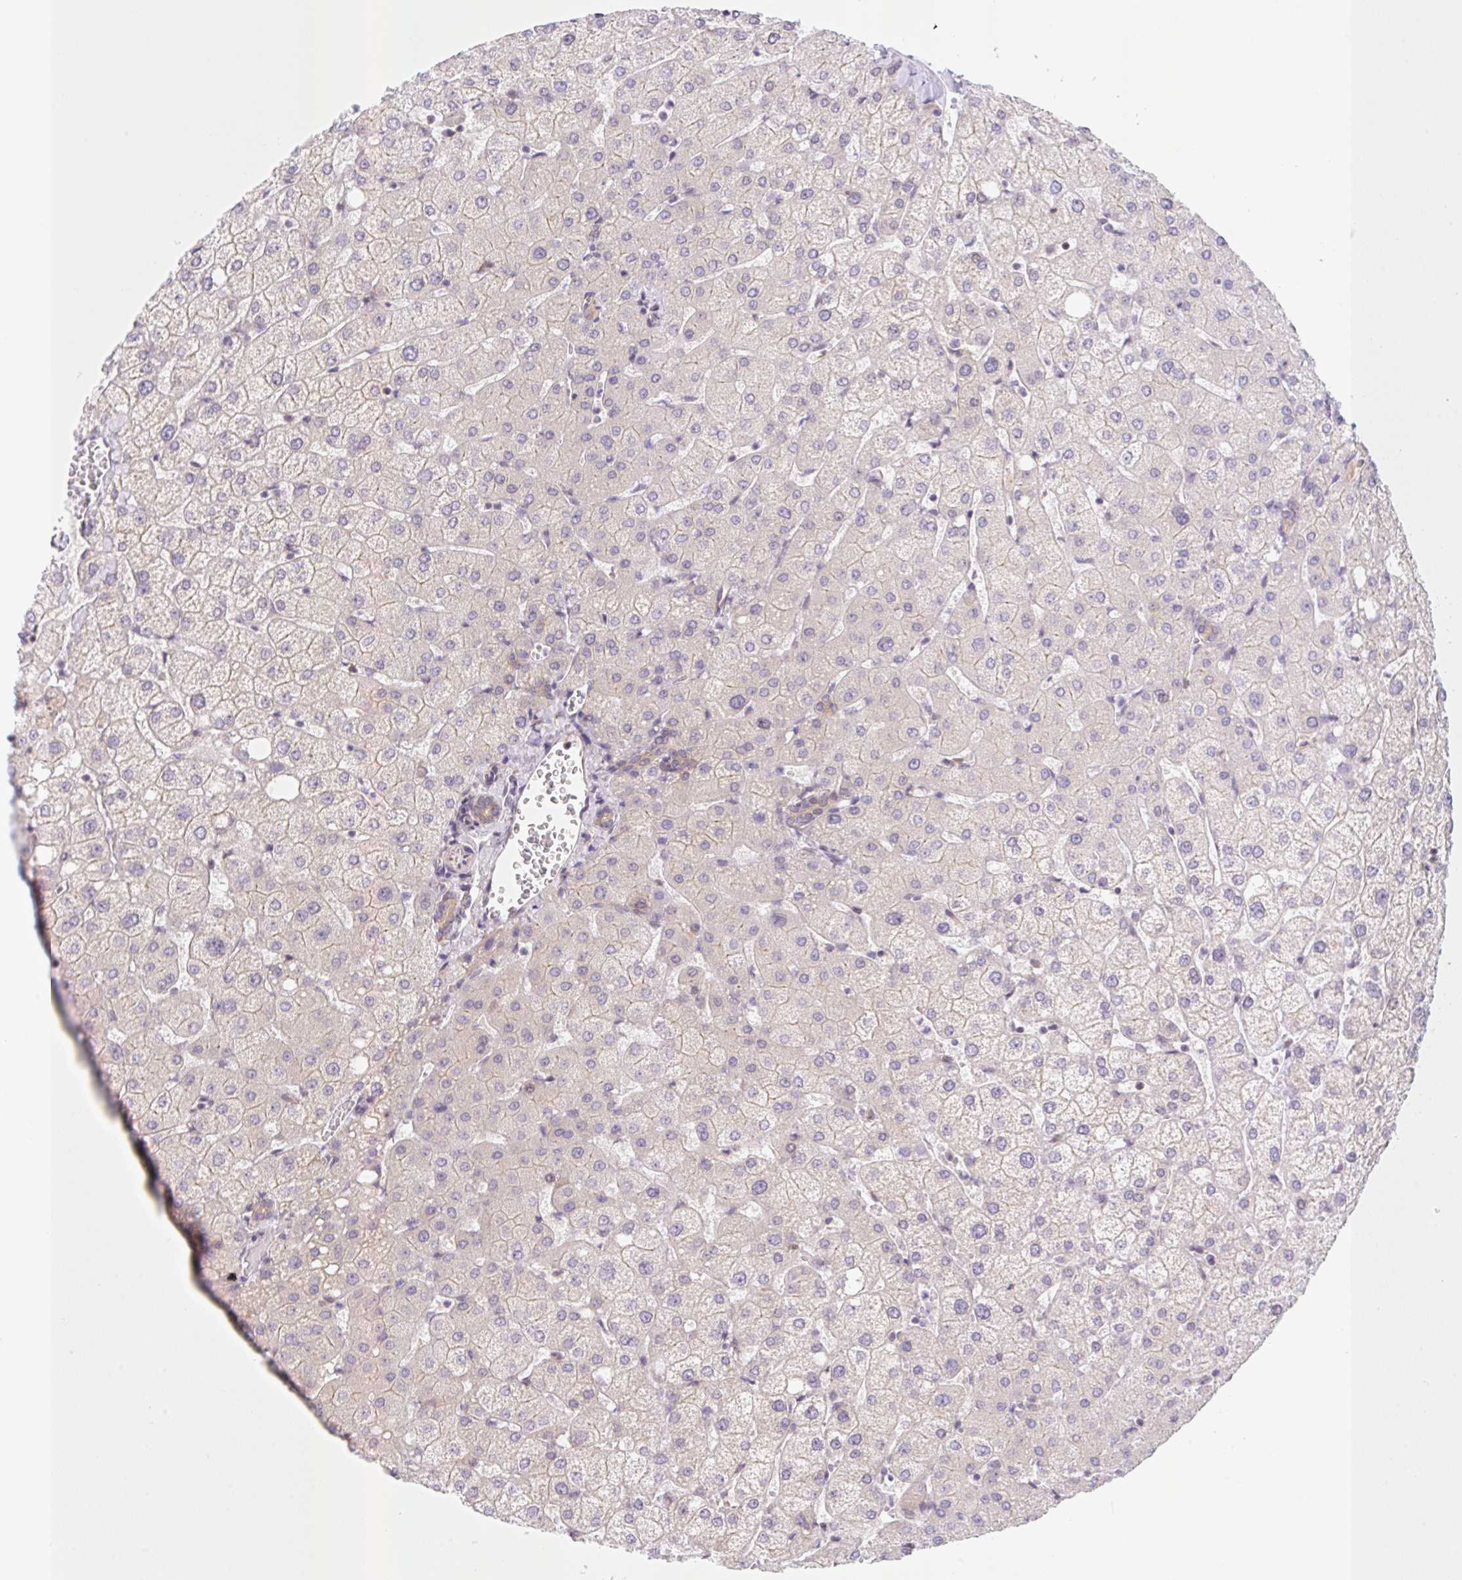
{"staining": {"intensity": "weak", "quantity": "25%-75%", "location": "cytoplasmic/membranous"}, "tissue": "liver", "cell_type": "Cholangiocytes", "image_type": "normal", "snomed": [{"axis": "morphology", "description": "Normal tissue, NOS"}, {"axis": "topography", "description": "Liver"}], "caption": "A brown stain labels weak cytoplasmic/membranous staining of a protein in cholangiocytes of benign human liver. (DAB (3,3'-diaminobenzidine) IHC with brightfield microscopy, high magnification).", "gene": "TBPL2", "patient": {"sex": "female", "age": 54}}